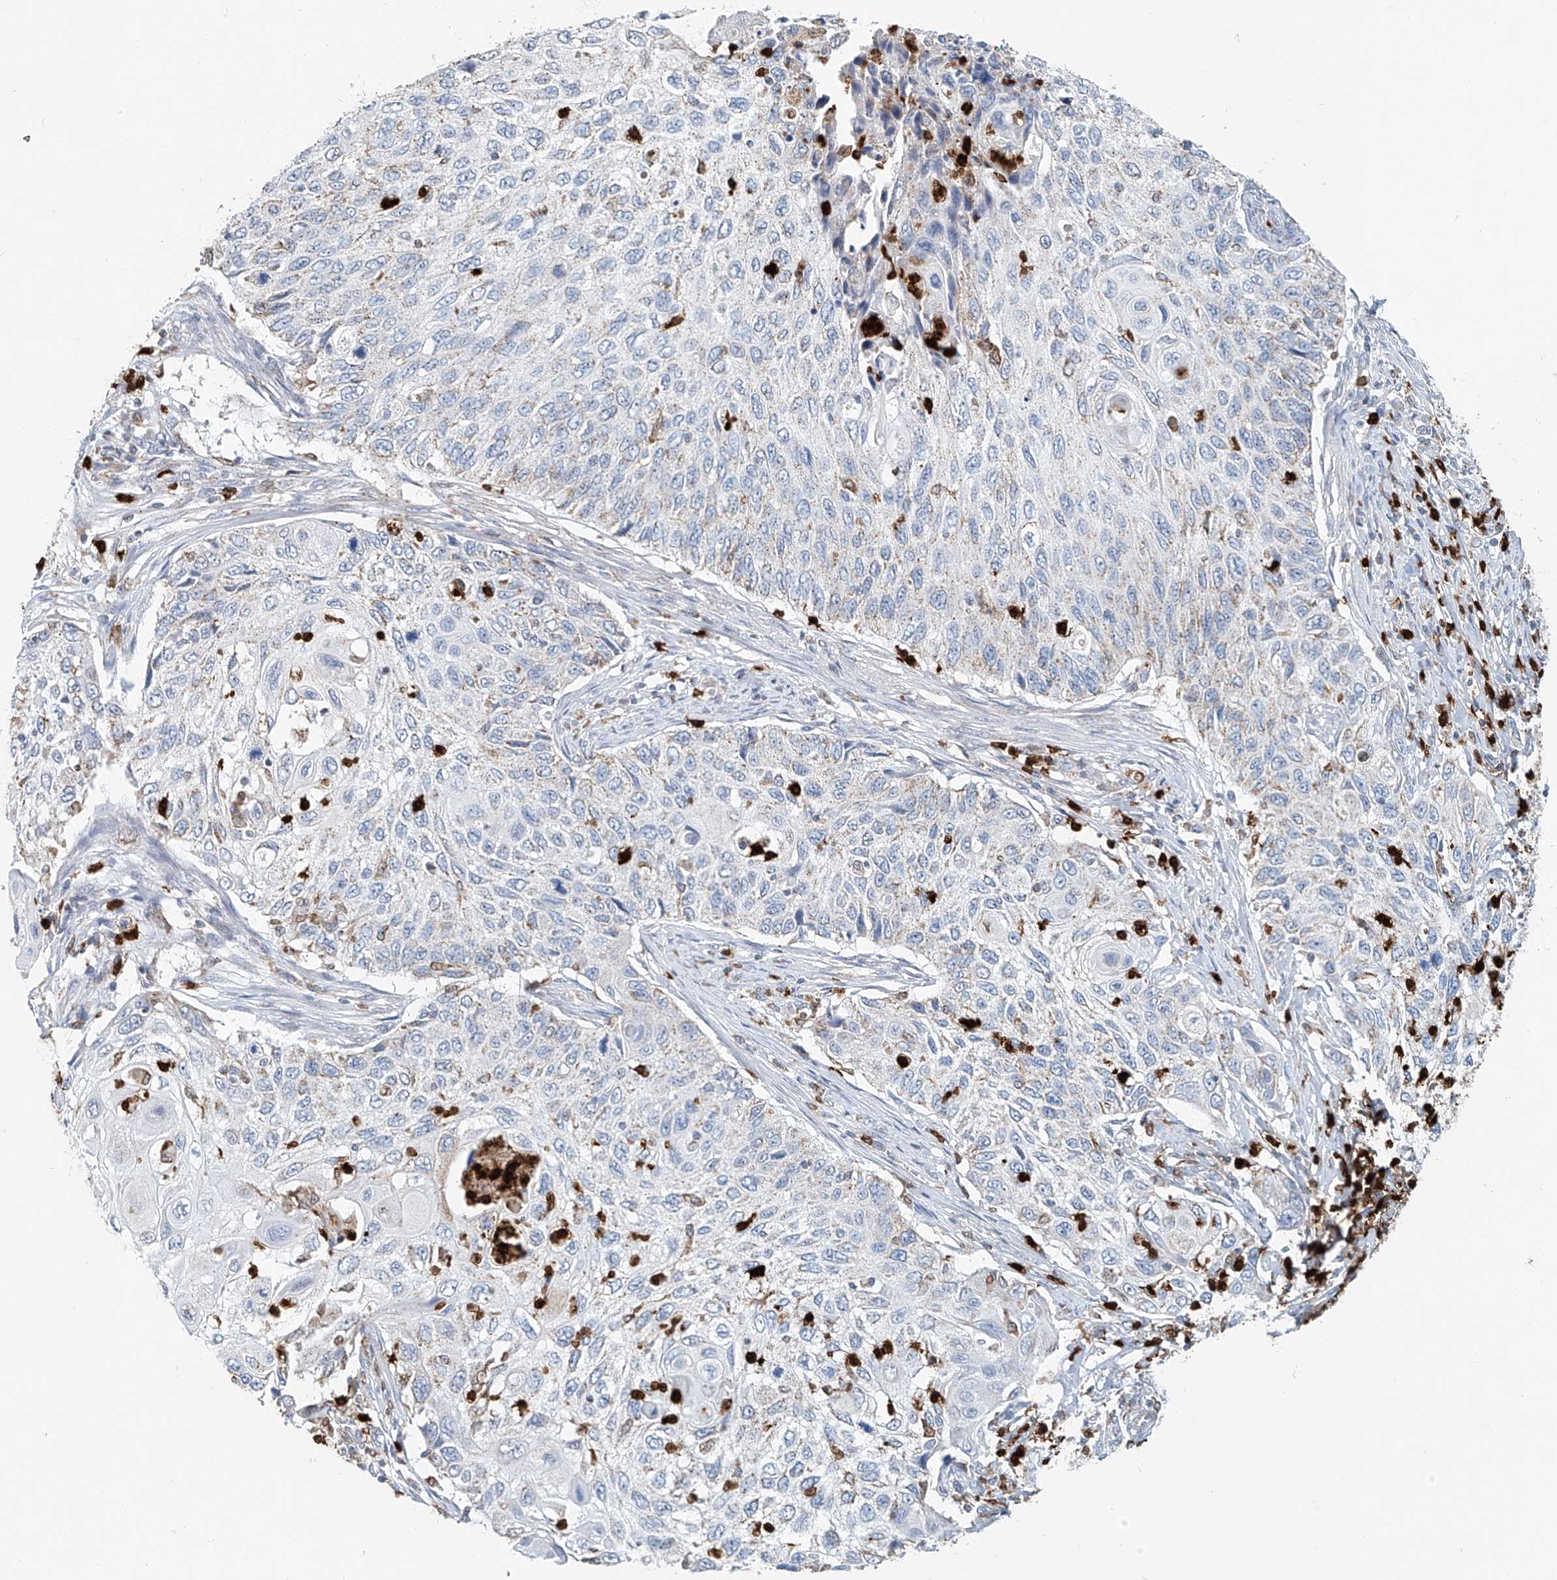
{"staining": {"intensity": "weak", "quantity": "<25%", "location": "cytoplasmic/membranous"}, "tissue": "cervical cancer", "cell_type": "Tumor cells", "image_type": "cancer", "snomed": [{"axis": "morphology", "description": "Squamous cell carcinoma, NOS"}, {"axis": "topography", "description": "Cervix"}], "caption": "Immunohistochemical staining of cervical squamous cell carcinoma reveals no significant staining in tumor cells.", "gene": "PTPRA", "patient": {"sex": "female", "age": 70}}